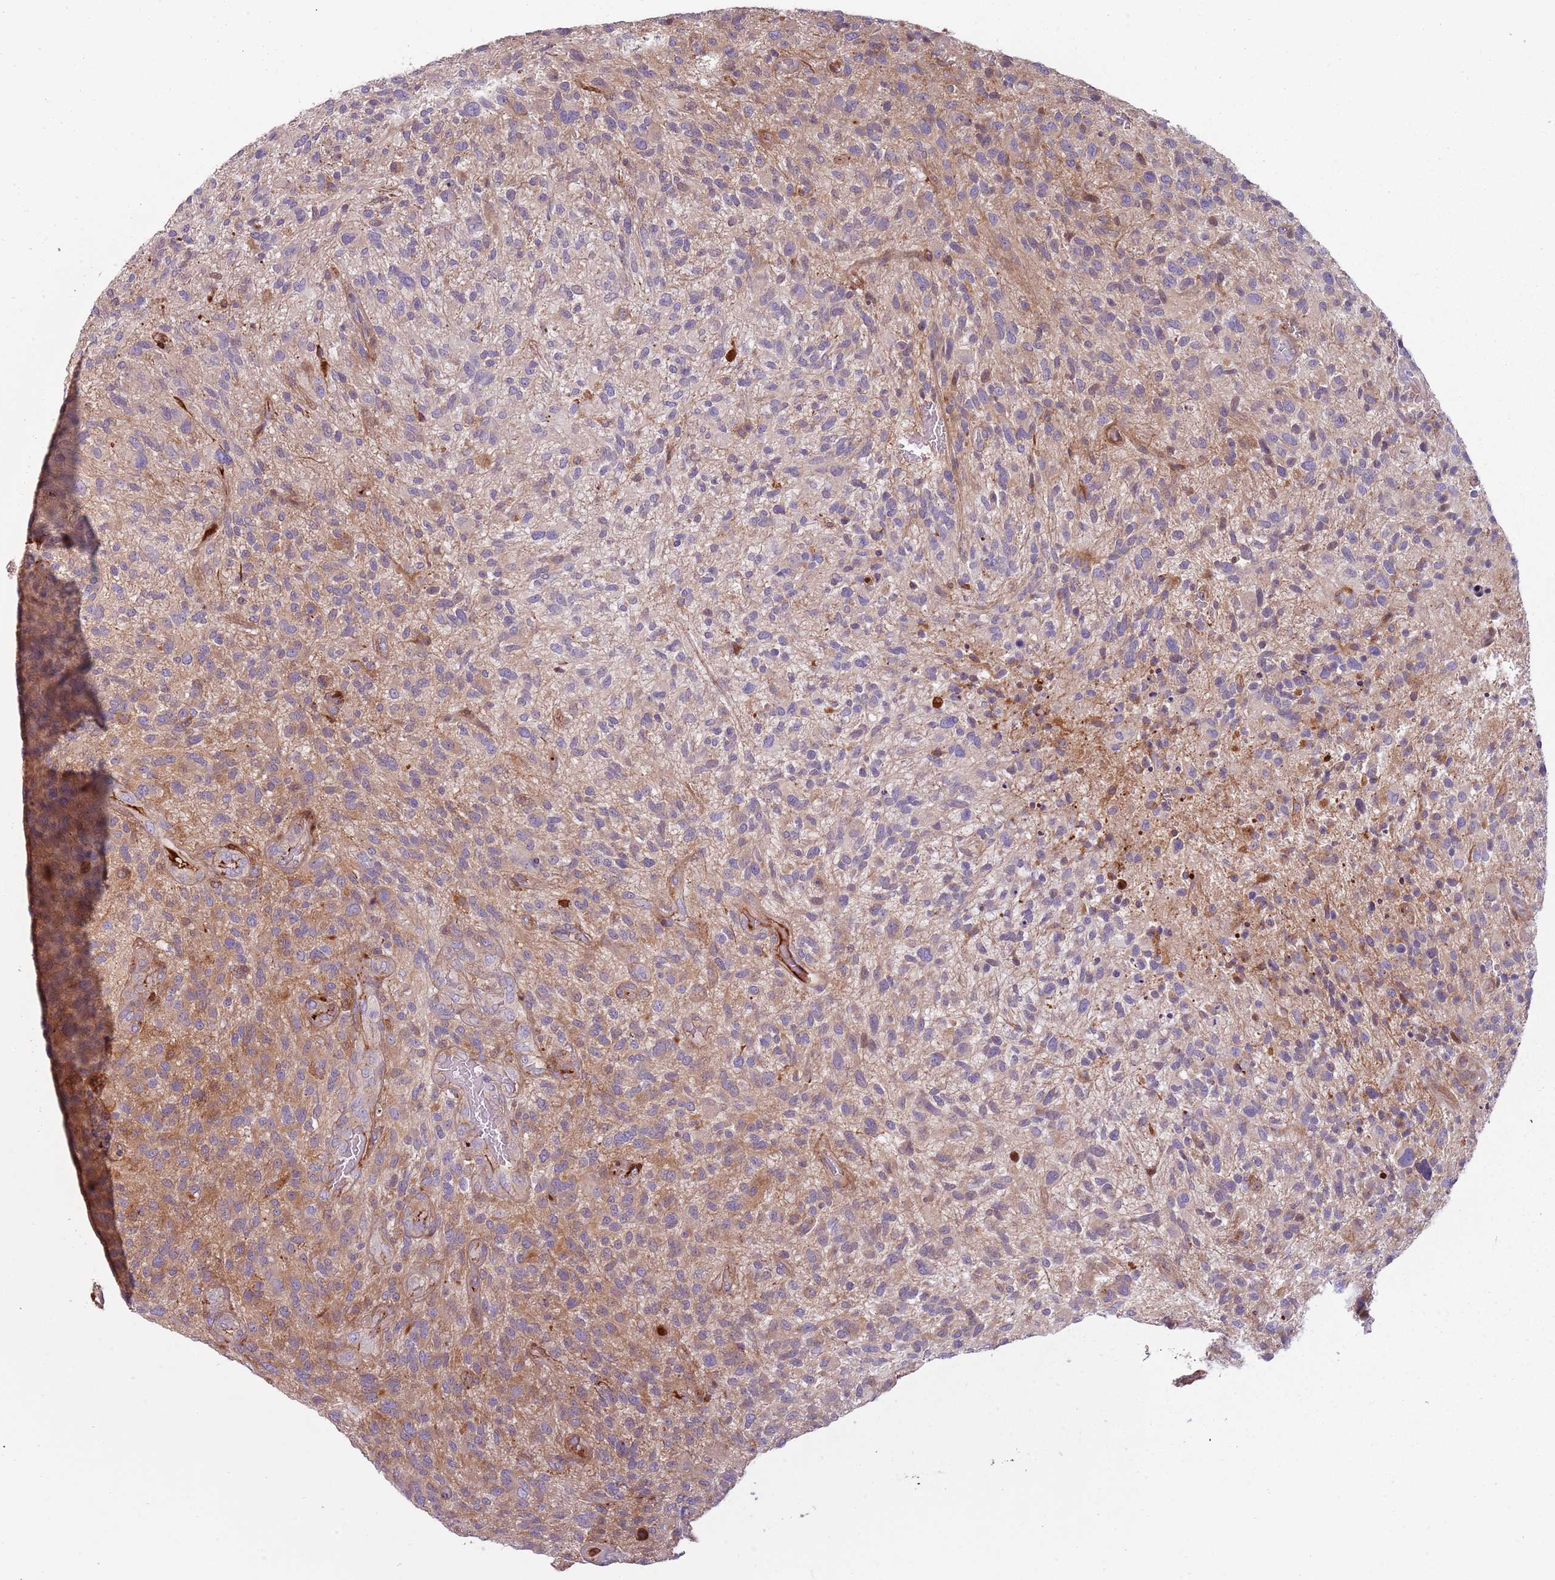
{"staining": {"intensity": "weak", "quantity": "<25%", "location": "cytoplasmic/membranous"}, "tissue": "glioma", "cell_type": "Tumor cells", "image_type": "cancer", "snomed": [{"axis": "morphology", "description": "Glioma, malignant, High grade"}, {"axis": "topography", "description": "Brain"}], "caption": "Tumor cells are negative for brown protein staining in glioma. Nuclei are stained in blue.", "gene": "NADK", "patient": {"sex": "male", "age": 47}}